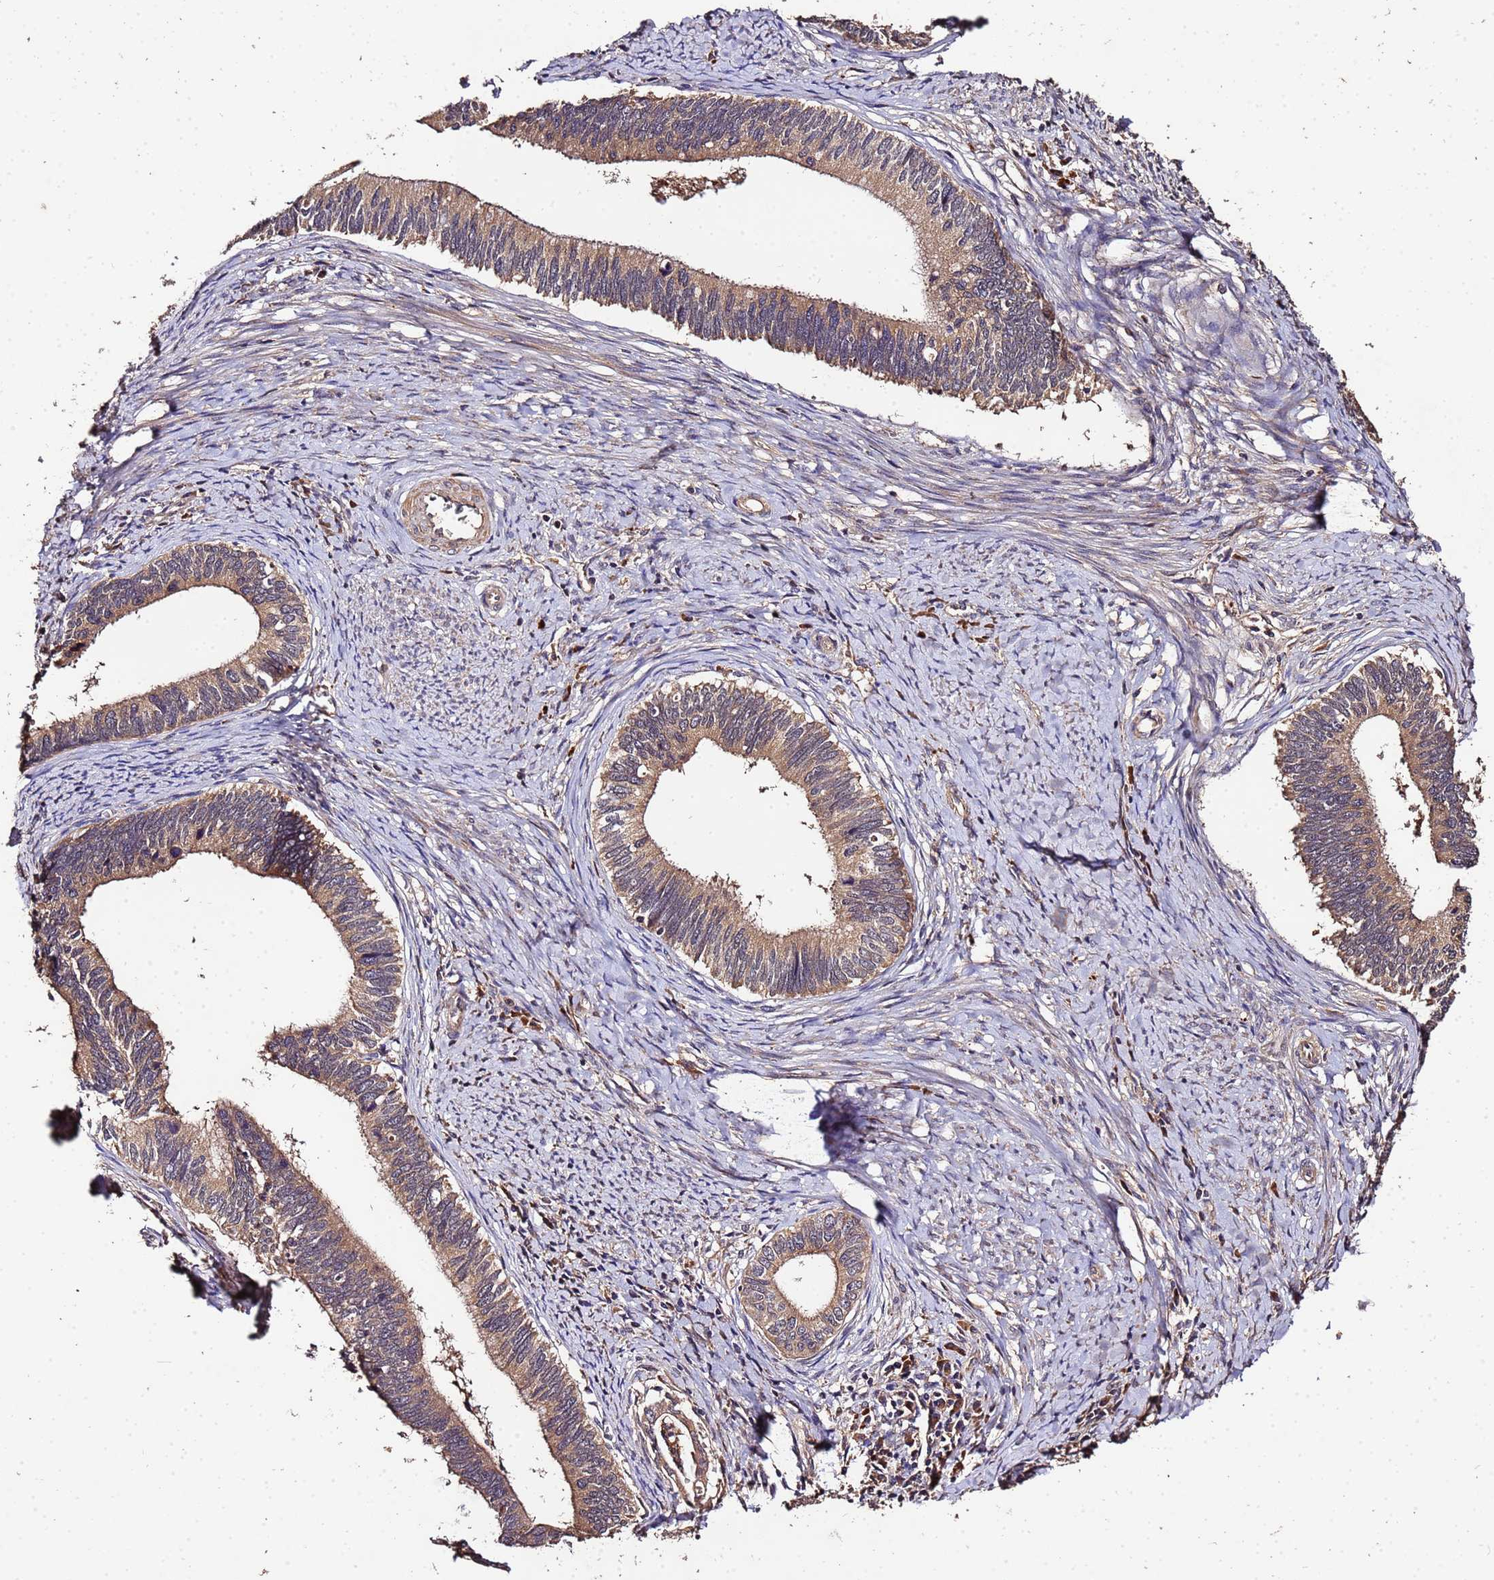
{"staining": {"intensity": "moderate", "quantity": ">75%", "location": "cytoplasmic/membranous"}, "tissue": "cervical cancer", "cell_type": "Tumor cells", "image_type": "cancer", "snomed": [{"axis": "morphology", "description": "Adenocarcinoma, NOS"}, {"axis": "topography", "description": "Cervix"}], "caption": "IHC photomicrograph of human cervical adenocarcinoma stained for a protein (brown), which demonstrates medium levels of moderate cytoplasmic/membranous positivity in approximately >75% of tumor cells.", "gene": "MTERF1", "patient": {"sex": "female", "age": 42}}